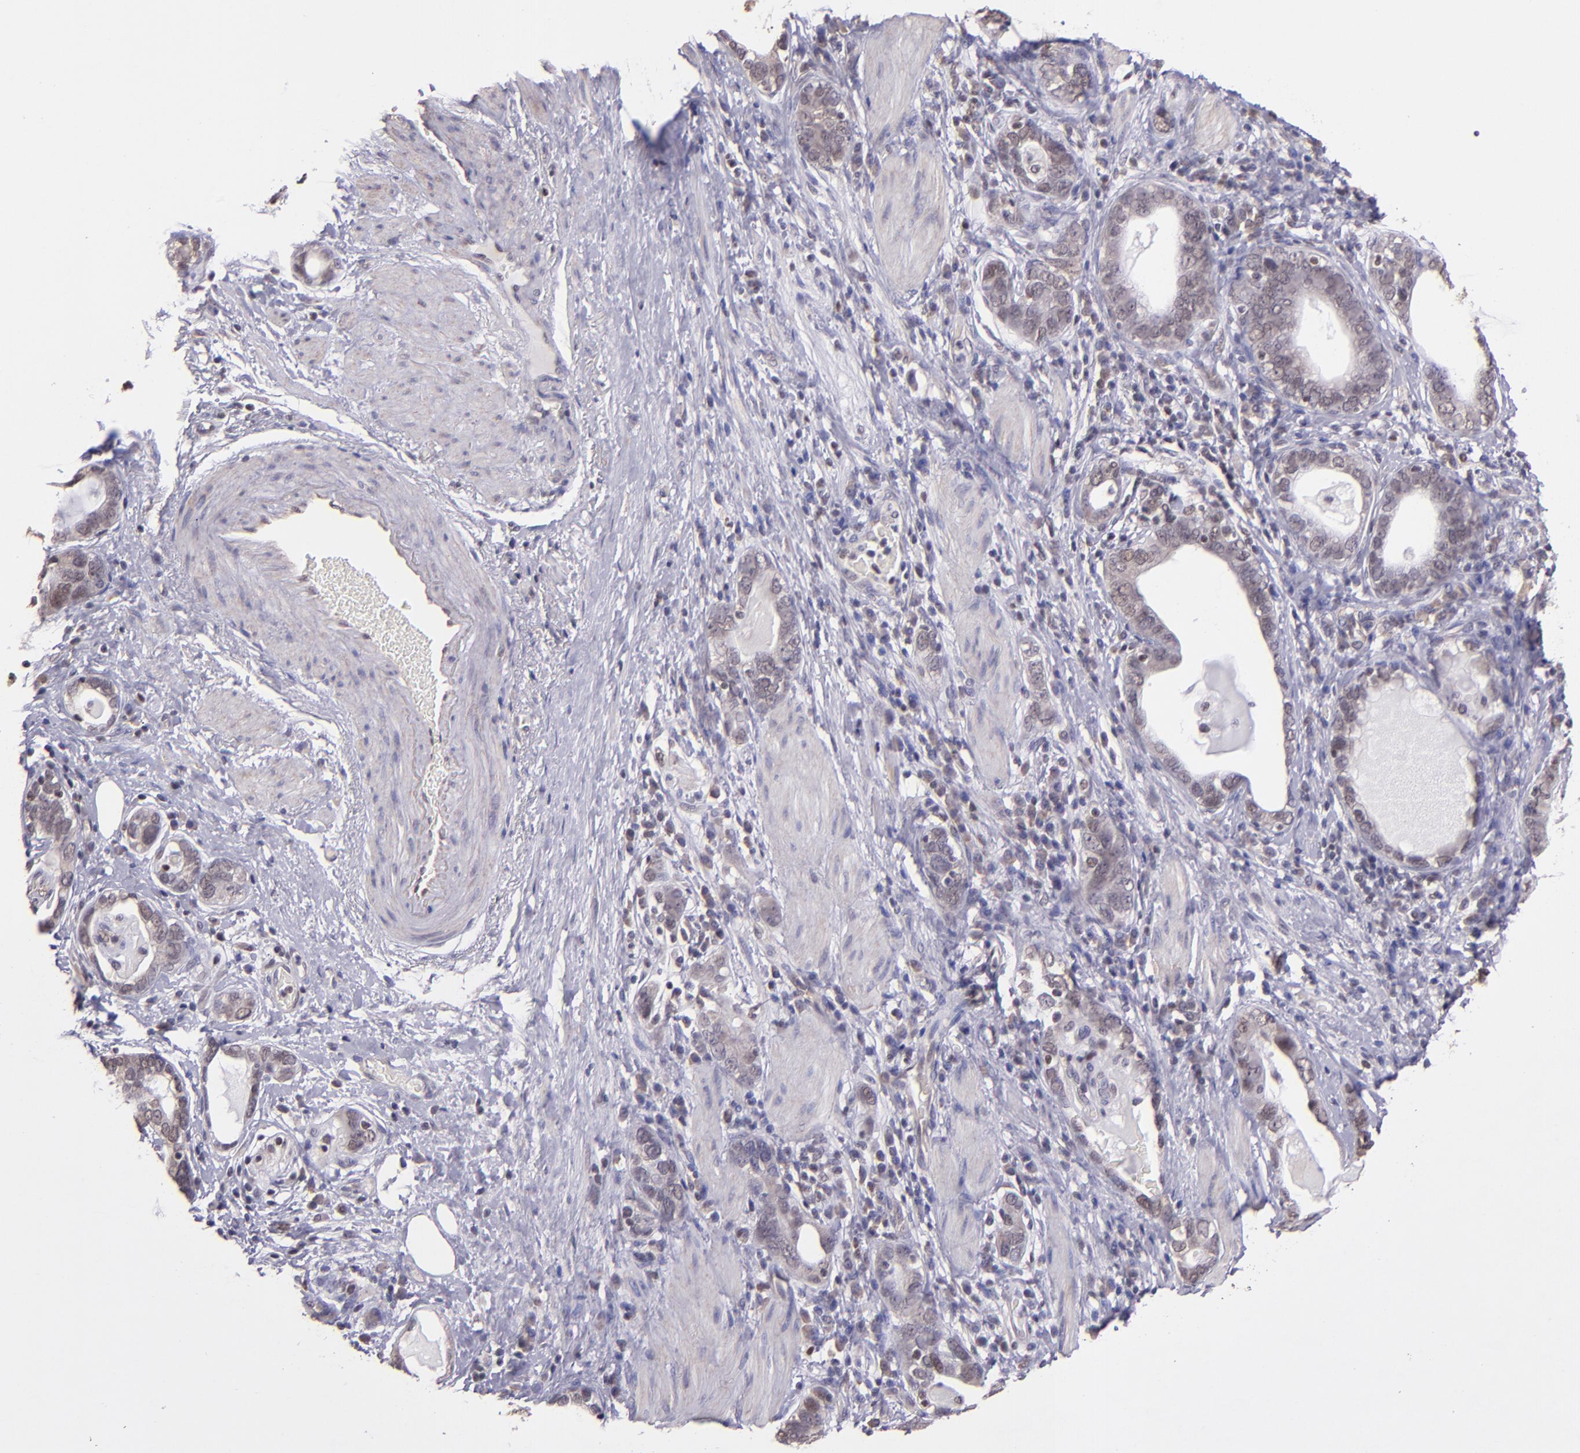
{"staining": {"intensity": "weak", "quantity": "25%-75%", "location": "cytoplasmic/membranous,nuclear"}, "tissue": "stomach cancer", "cell_type": "Tumor cells", "image_type": "cancer", "snomed": [{"axis": "morphology", "description": "Adenocarcinoma, NOS"}, {"axis": "topography", "description": "Stomach, lower"}], "caption": "Immunohistochemical staining of human stomach adenocarcinoma shows low levels of weak cytoplasmic/membranous and nuclear staining in about 25%-75% of tumor cells.", "gene": "ELF1", "patient": {"sex": "female", "age": 93}}